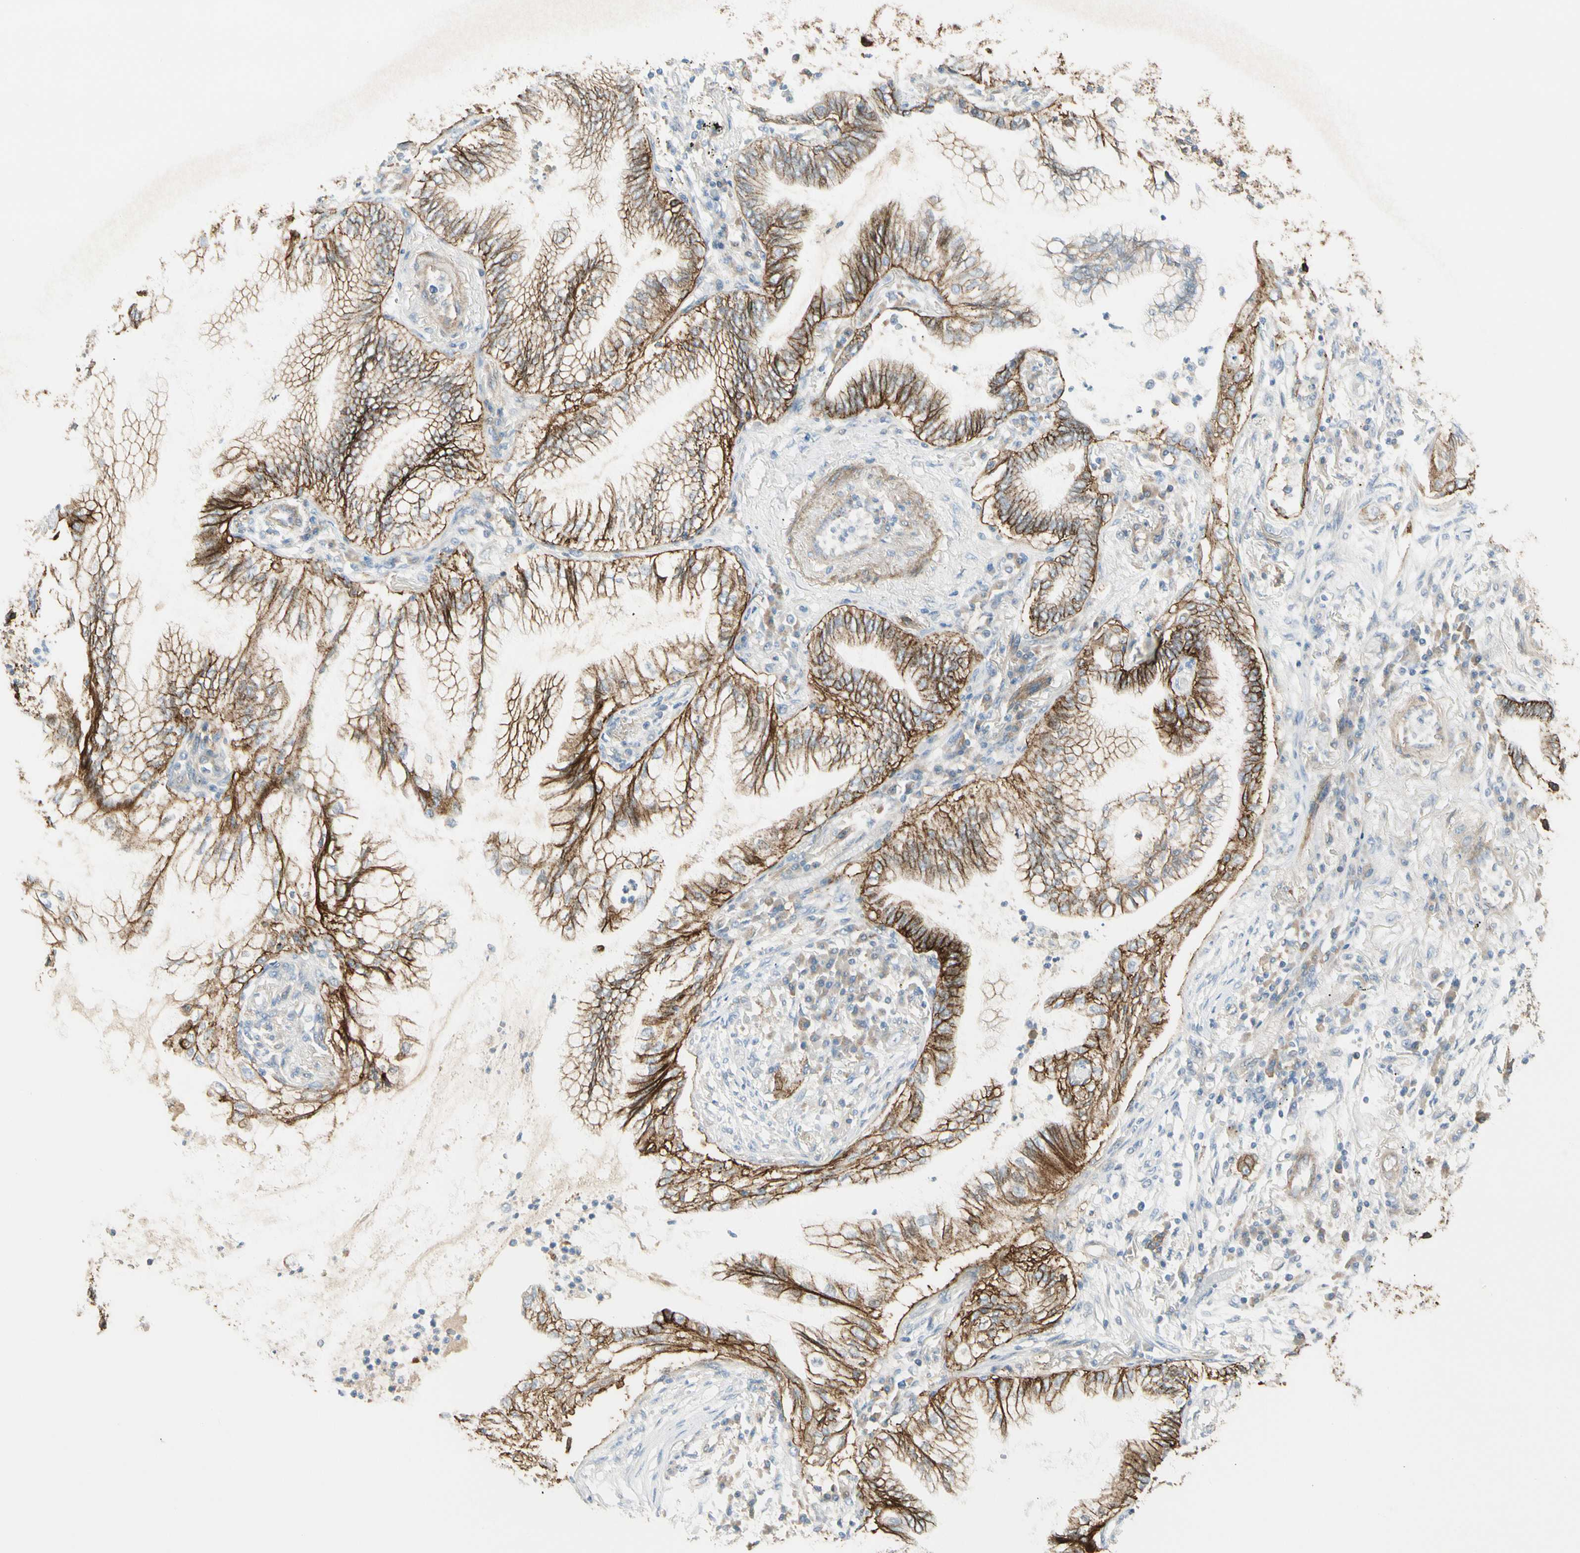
{"staining": {"intensity": "strong", "quantity": ">75%", "location": "cytoplasmic/membranous"}, "tissue": "lung cancer", "cell_type": "Tumor cells", "image_type": "cancer", "snomed": [{"axis": "morphology", "description": "Normal tissue, NOS"}, {"axis": "morphology", "description": "Adenocarcinoma, NOS"}, {"axis": "topography", "description": "Bronchus"}, {"axis": "topography", "description": "Lung"}], "caption": "Immunohistochemistry (IHC) (DAB (3,3'-diaminobenzidine)) staining of human lung adenocarcinoma shows strong cytoplasmic/membranous protein positivity in approximately >75% of tumor cells.", "gene": "ITGA3", "patient": {"sex": "female", "age": 70}}